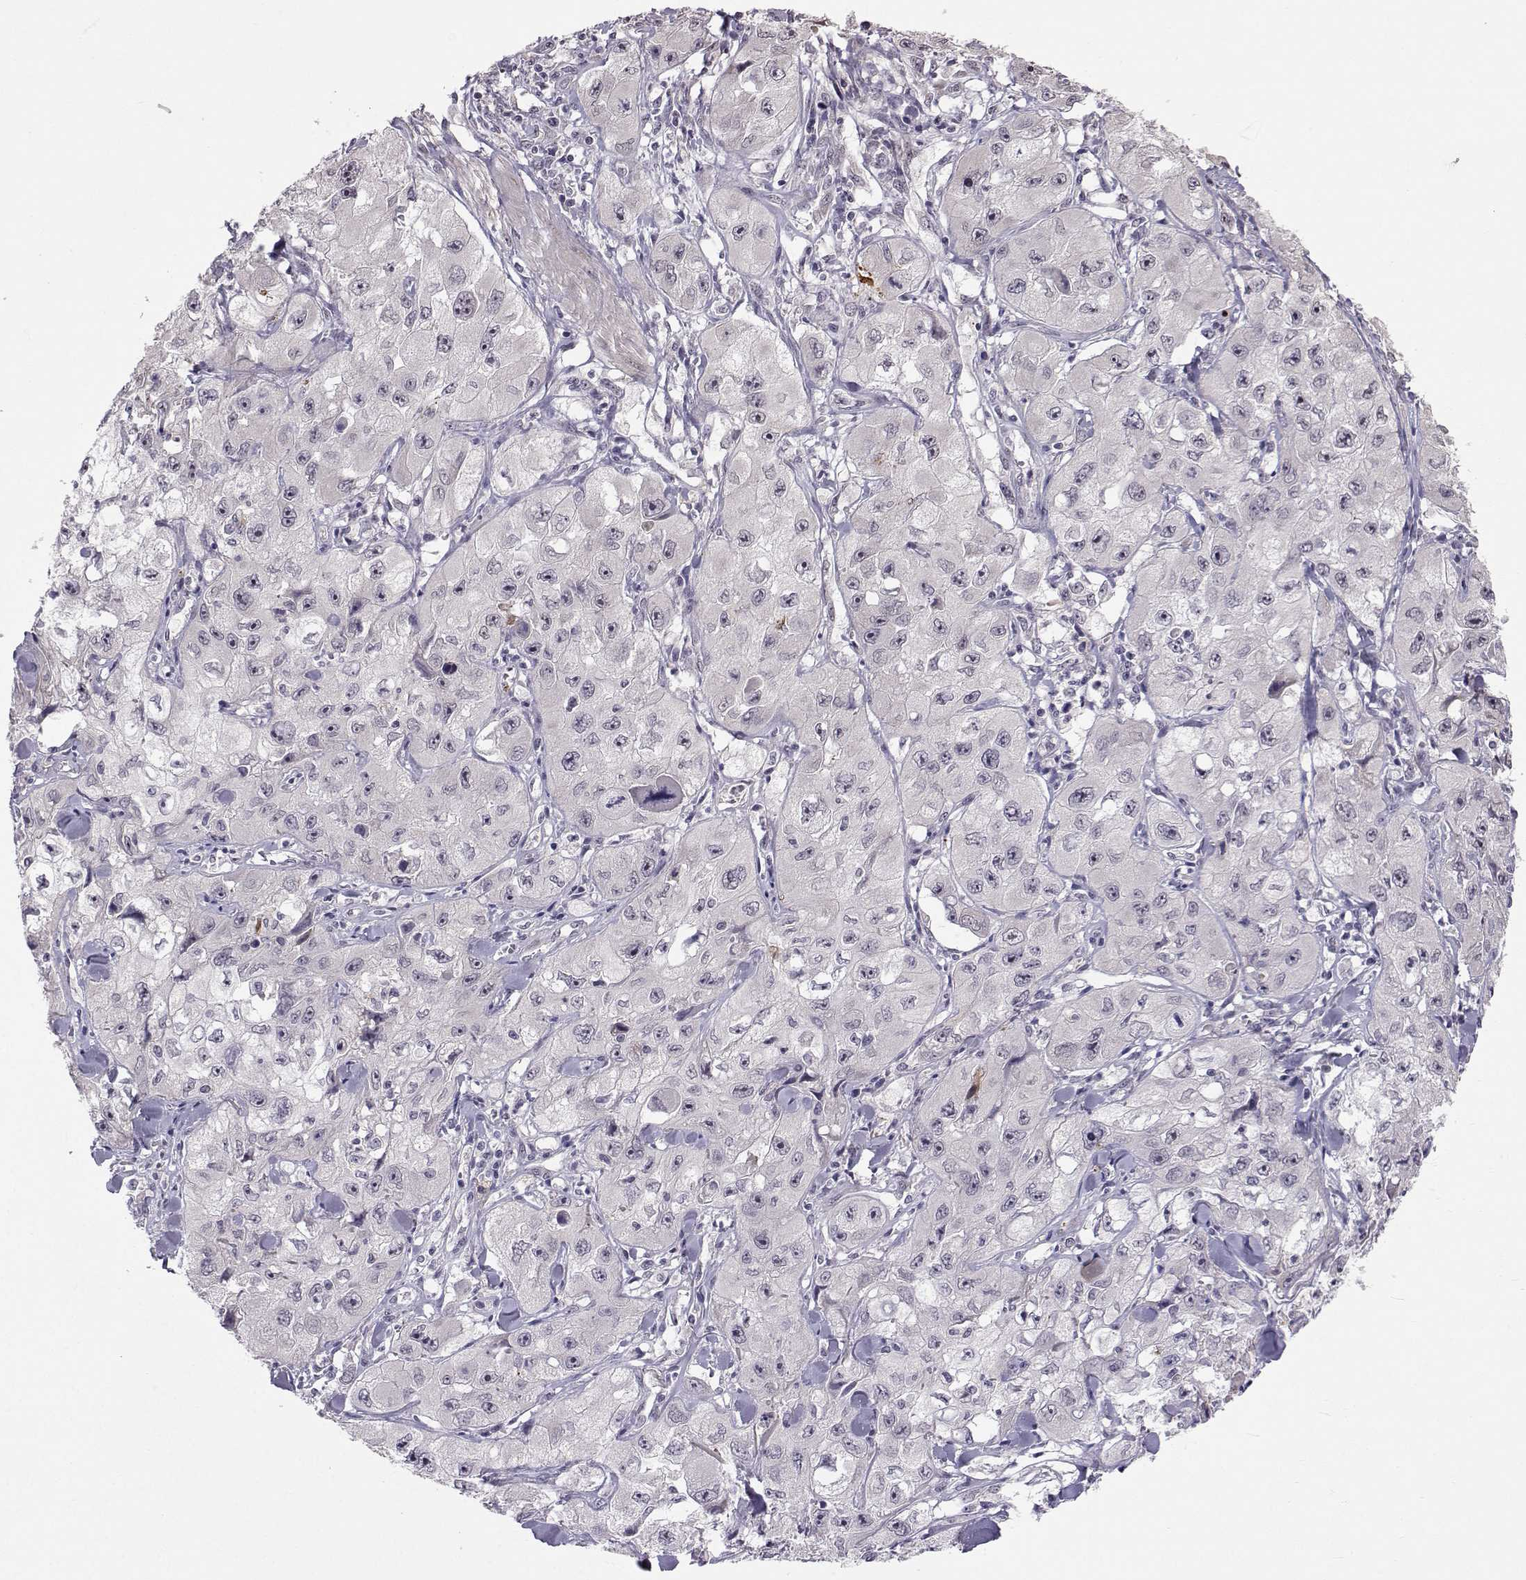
{"staining": {"intensity": "negative", "quantity": "none", "location": "none"}, "tissue": "skin cancer", "cell_type": "Tumor cells", "image_type": "cancer", "snomed": [{"axis": "morphology", "description": "Squamous cell carcinoma, NOS"}, {"axis": "topography", "description": "Skin"}, {"axis": "topography", "description": "Subcutis"}], "caption": "Tumor cells are negative for brown protein staining in squamous cell carcinoma (skin).", "gene": "SLC6A3", "patient": {"sex": "male", "age": 73}}